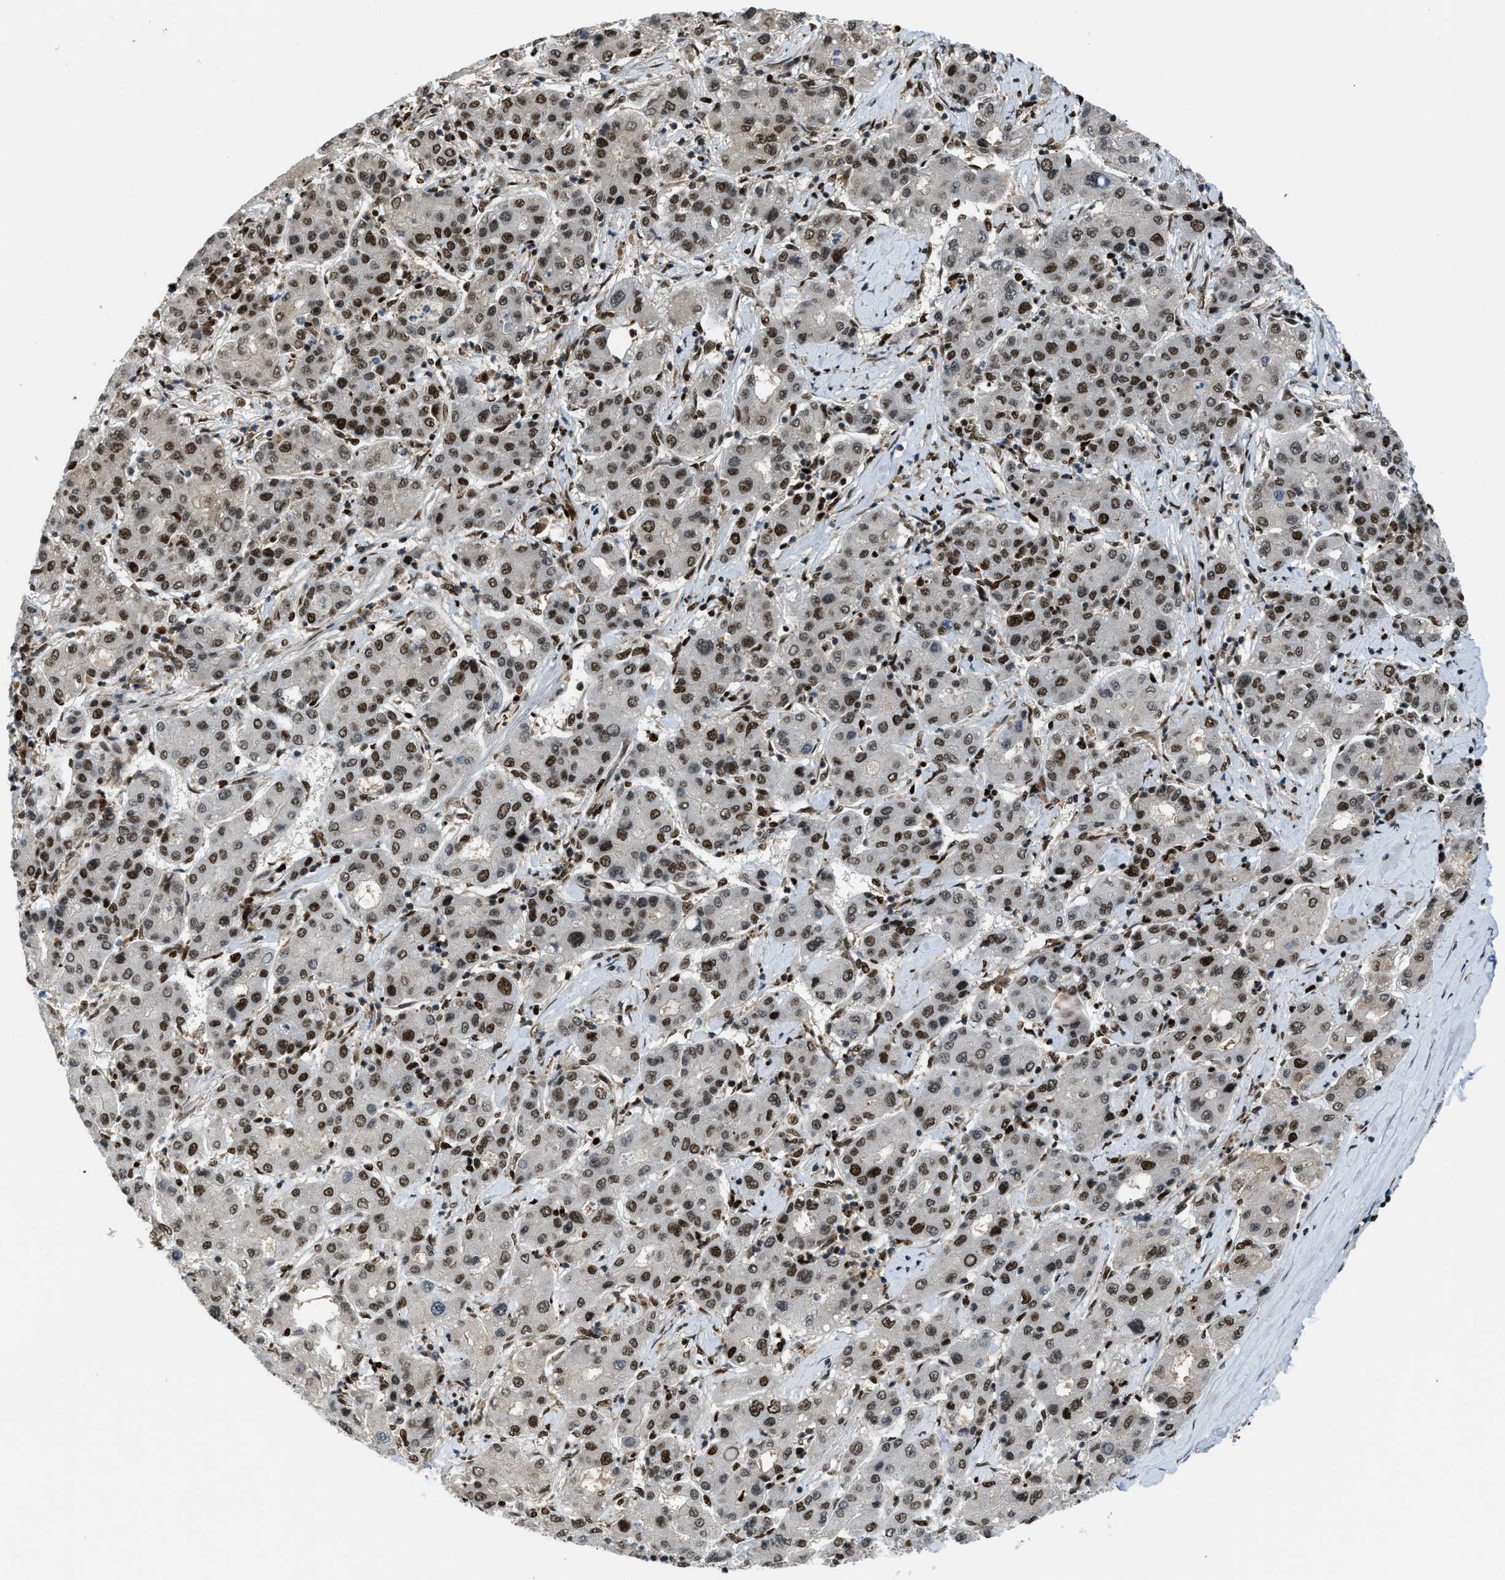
{"staining": {"intensity": "strong", "quantity": ">75%", "location": "nuclear"}, "tissue": "liver cancer", "cell_type": "Tumor cells", "image_type": "cancer", "snomed": [{"axis": "morphology", "description": "Carcinoma, Hepatocellular, NOS"}, {"axis": "topography", "description": "Liver"}], "caption": "Immunohistochemical staining of liver cancer (hepatocellular carcinoma) shows high levels of strong nuclear protein expression in about >75% of tumor cells.", "gene": "RFX5", "patient": {"sex": "male", "age": 65}}